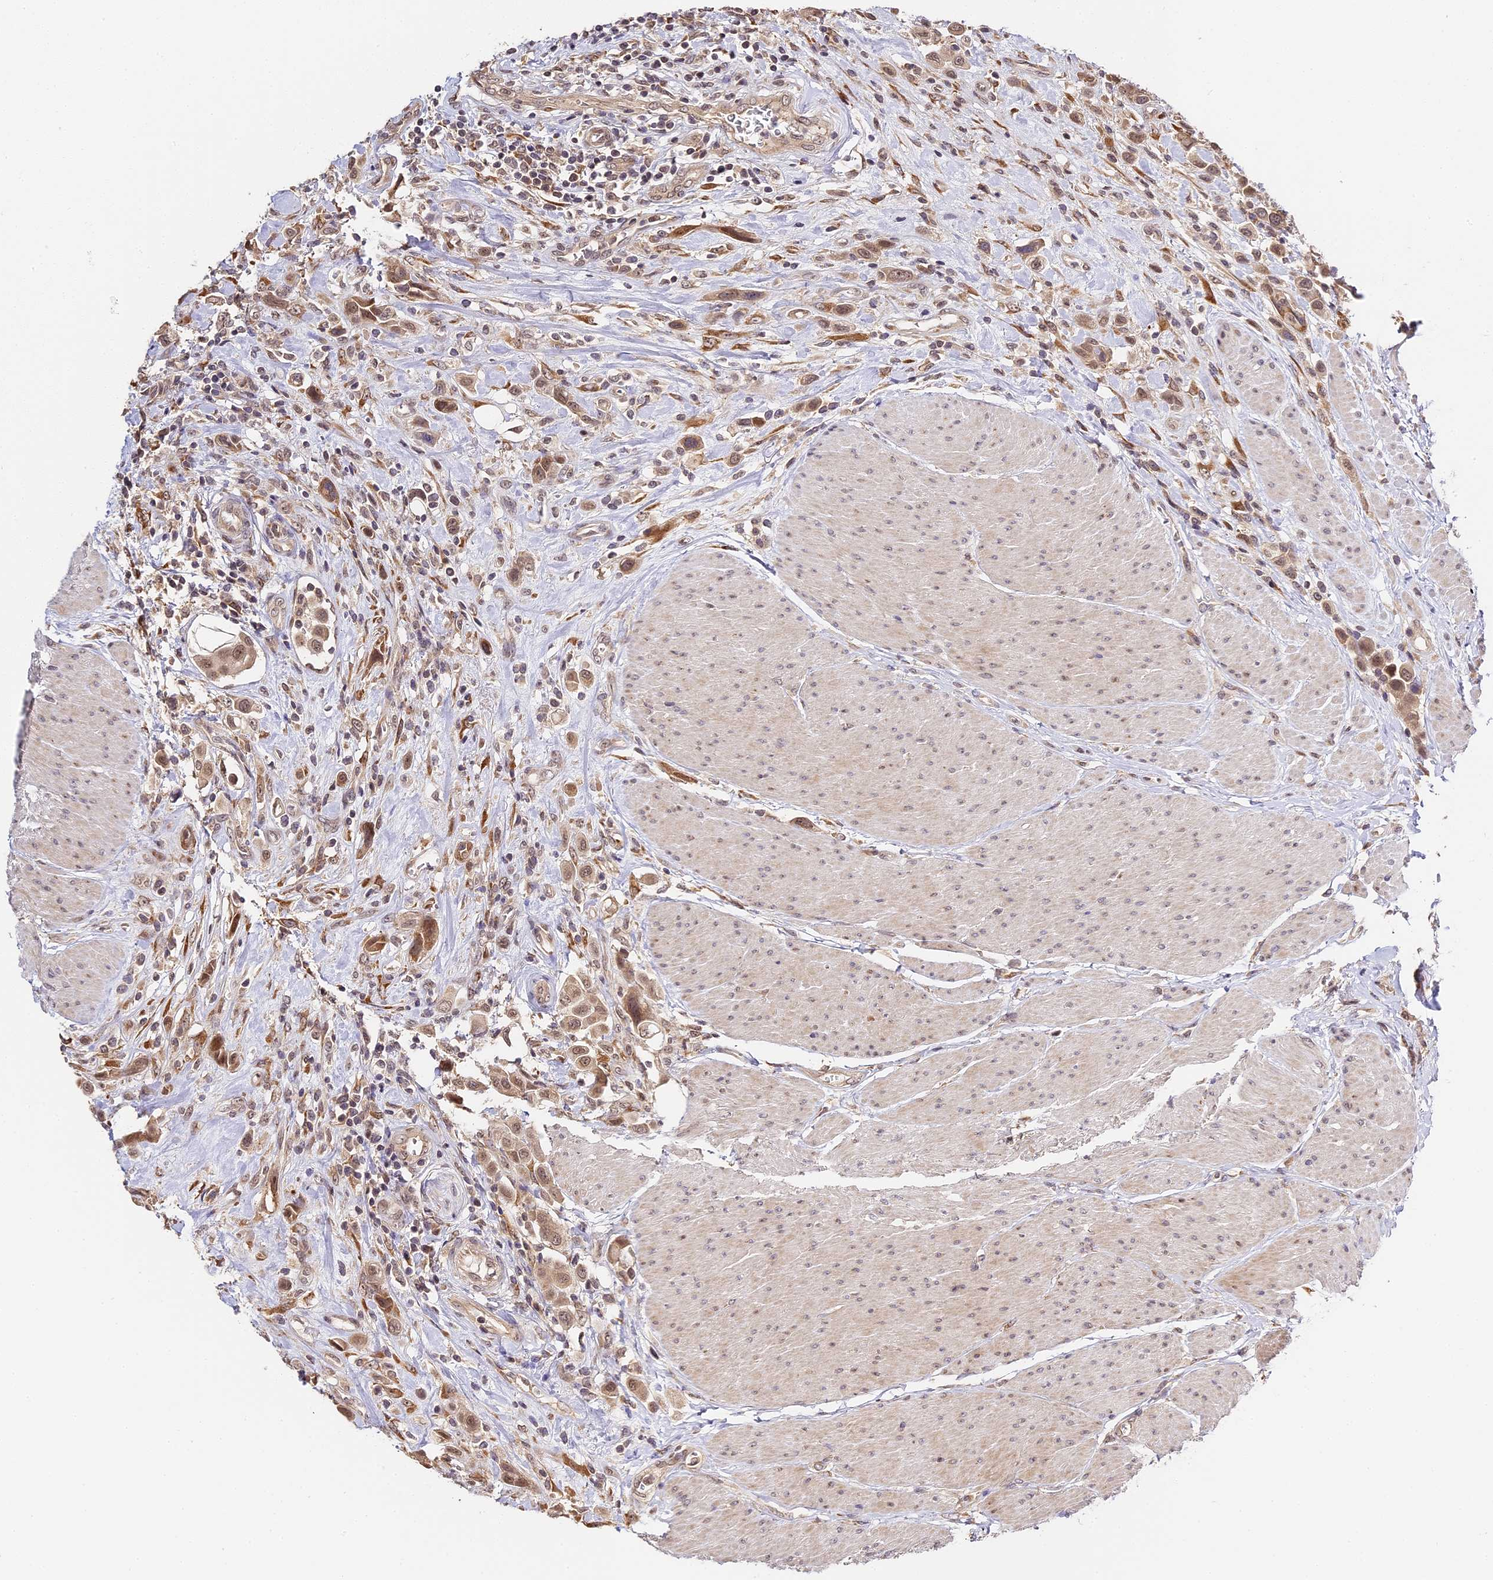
{"staining": {"intensity": "moderate", "quantity": ">75%", "location": "cytoplasmic/membranous,nuclear"}, "tissue": "urothelial cancer", "cell_type": "Tumor cells", "image_type": "cancer", "snomed": [{"axis": "morphology", "description": "Urothelial carcinoma, High grade"}, {"axis": "topography", "description": "Urinary bladder"}], "caption": "High-magnification brightfield microscopy of high-grade urothelial carcinoma stained with DAB (3,3'-diaminobenzidine) (brown) and counterstained with hematoxylin (blue). tumor cells exhibit moderate cytoplasmic/membranous and nuclear positivity is seen in approximately>75% of cells.", "gene": "IMPACT", "patient": {"sex": "male", "age": 50}}